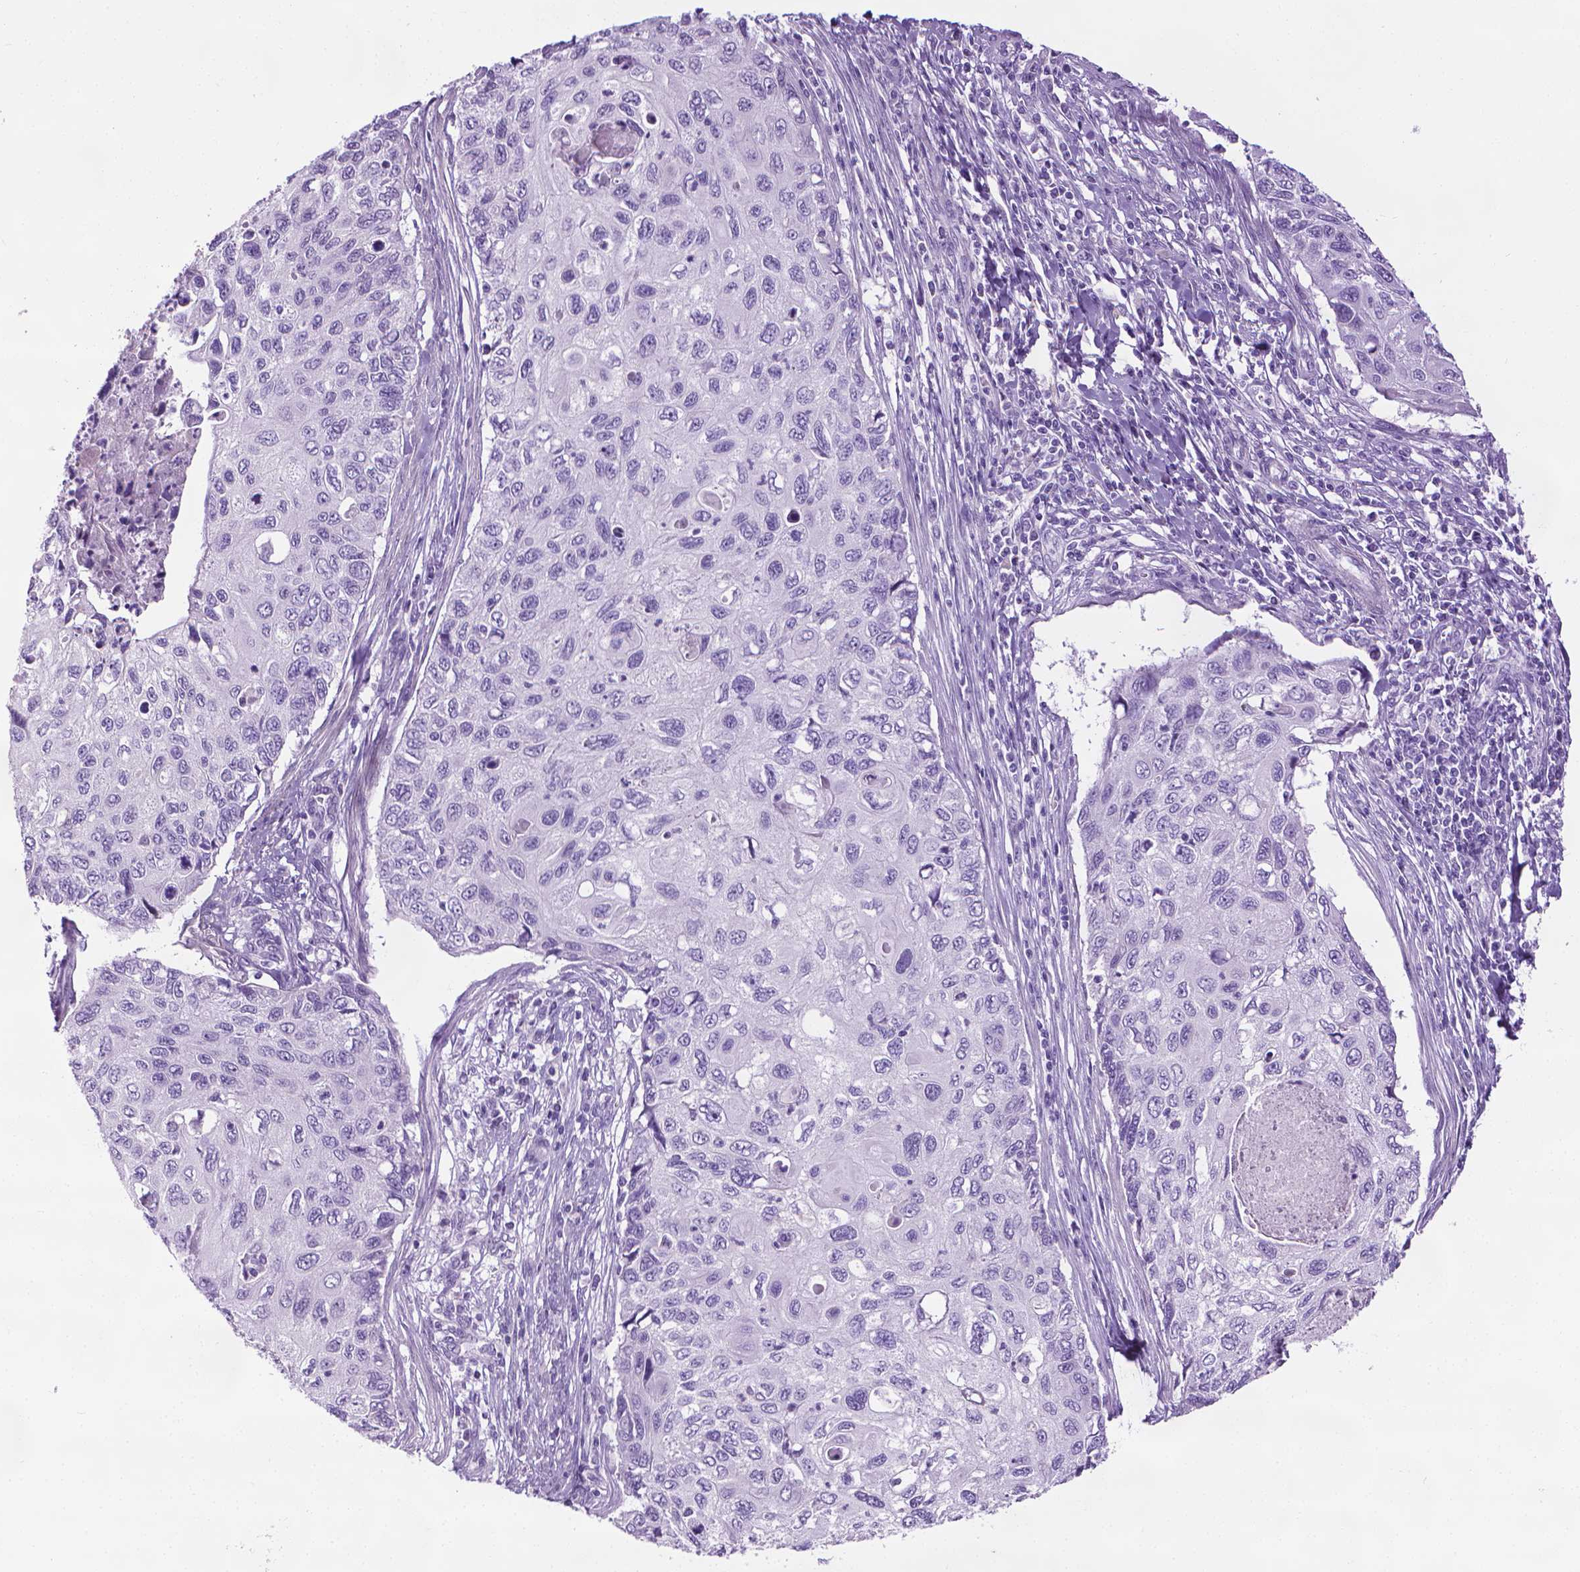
{"staining": {"intensity": "negative", "quantity": "none", "location": "none"}, "tissue": "cervical cancer", "cell_type": "Tumor cells", "image_type": "cancer", "snomed": [{"axis": "morphology", "description": "Squamous cell carcinoma, NOS"}, {"axis": "topography", "description": "Cervix"}], "caption": "Tumor cells are negative for protein expression in human cervical cancer (squamous cell carcinoma).", "gene": "DNAI7", "patient": {"sex": "female", "age": 70}}